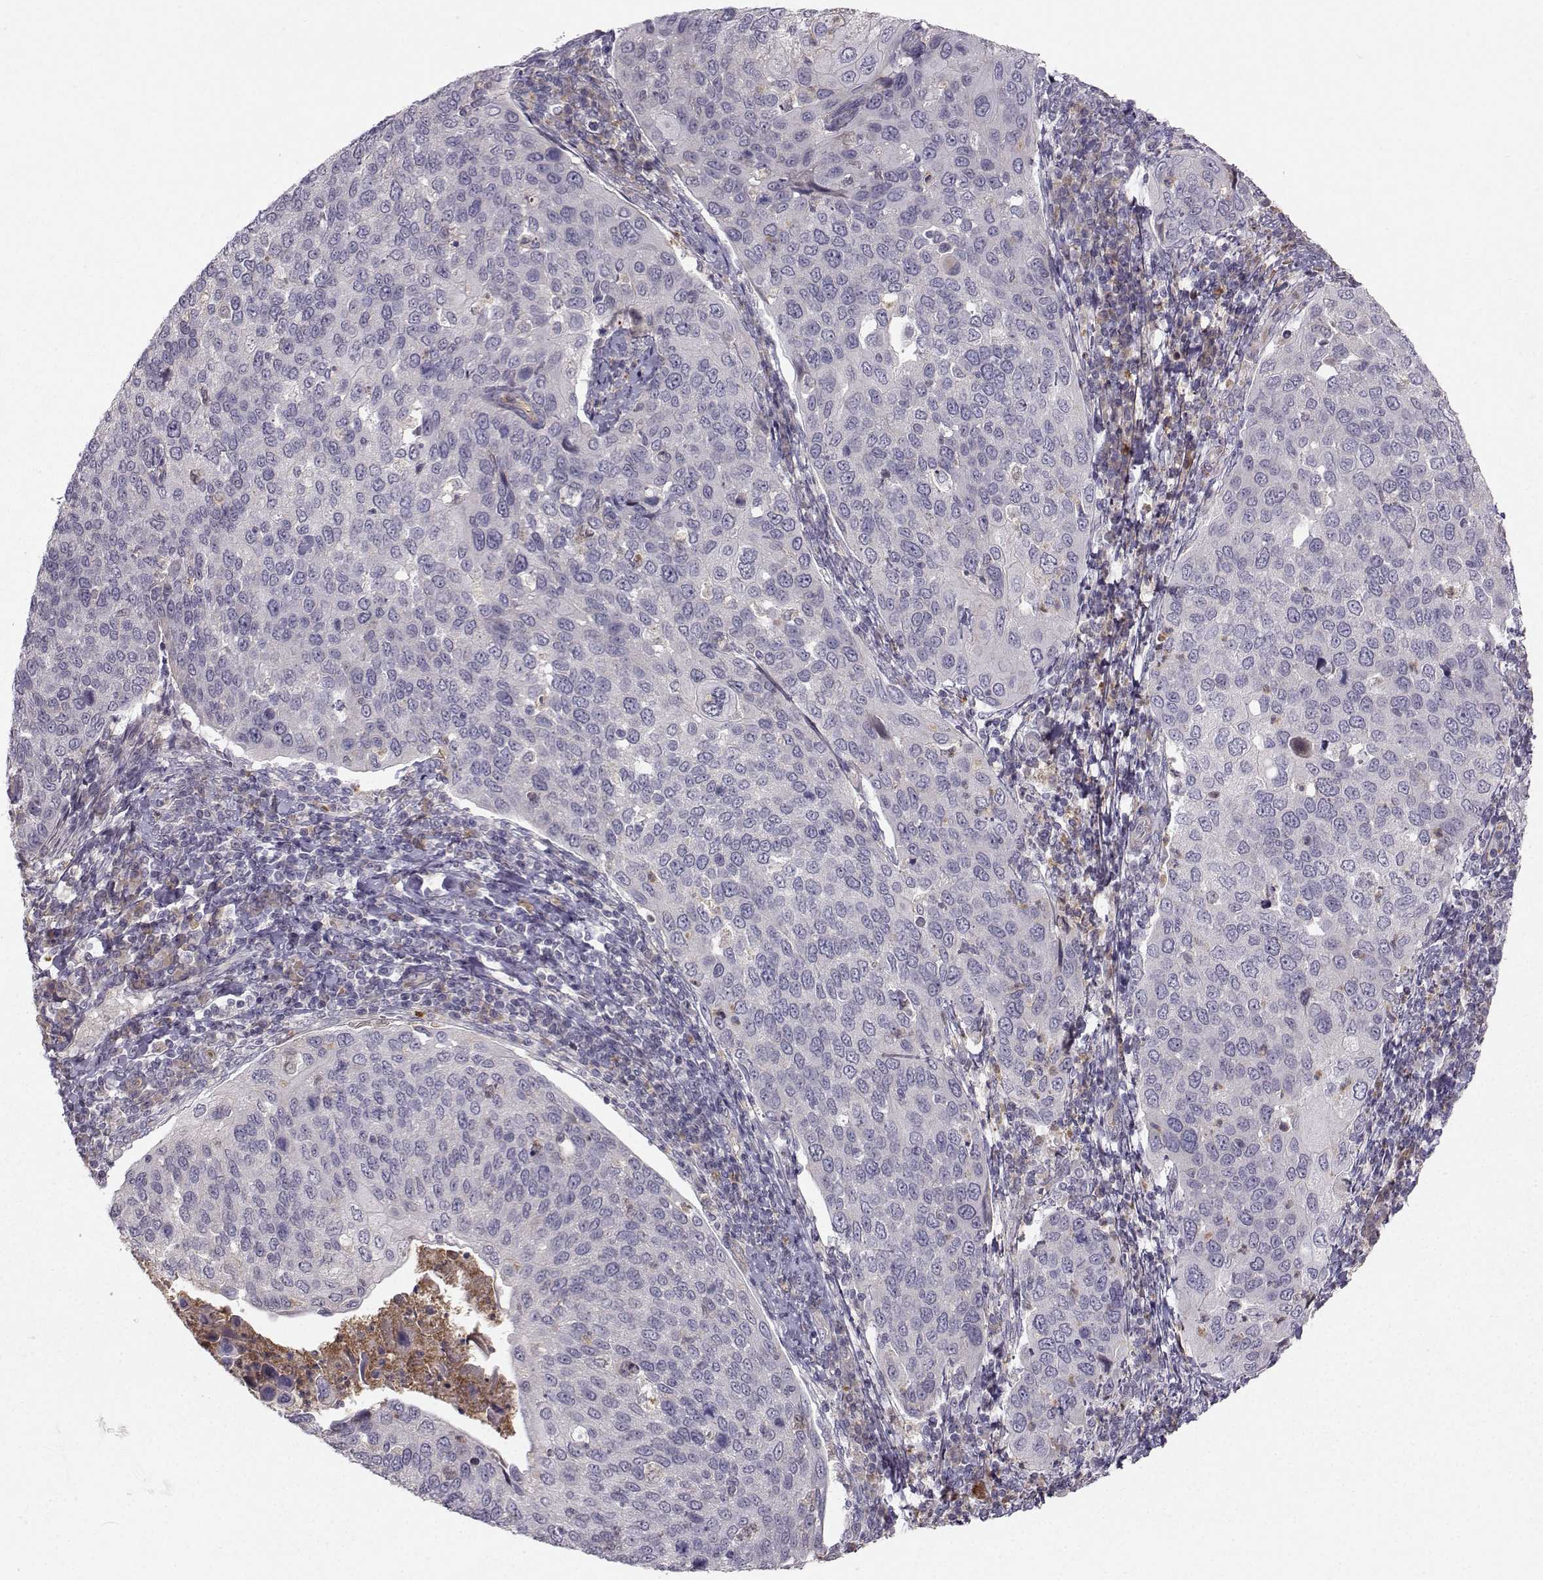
{"staining": {"intensity": "negative", "quantity": "none", "location": "none"}, "tissue": "cervical cancer", "cell_type": "Tumor cells", "image_type": "cancer", "snomed": [{"axis": "morphology", "description": "Squamous cell carcinoma, NOS"}, {"axis": "topography", "description": "Cervix"}], "caption": "A high-resolution photomicrograph shows IHC staining of cervical cancer (squamous cell carcinoma), which reveals no significant staining in tumor cells.", "gene": "OPRD1", "patient": {"sex": "female", "age": 54}}